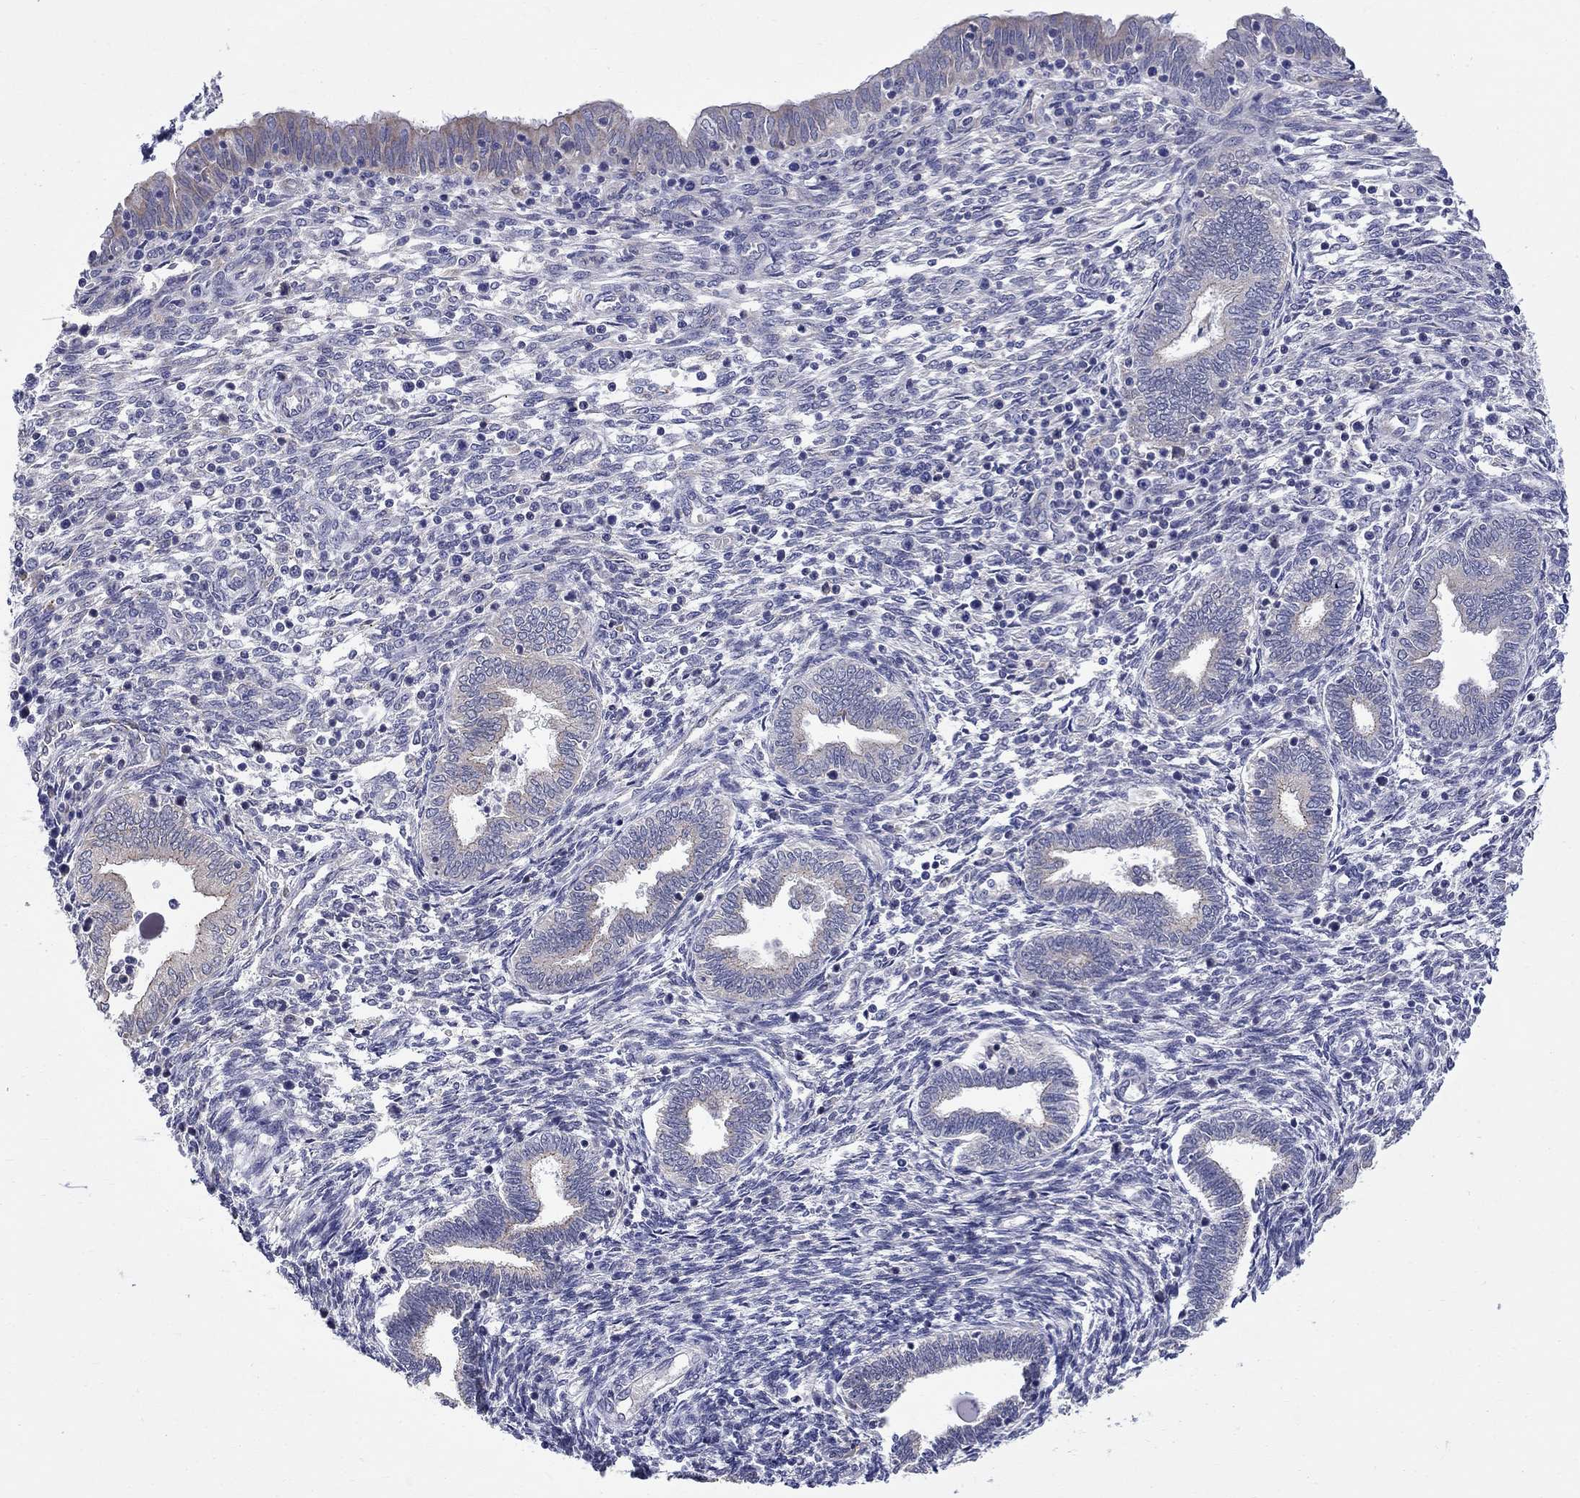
{"staining": {"intensity": "negative", "quantity": "none", "location": "none"}, "tissue": "endometrium", "cell_type": "Cells in endometrial stroma", "image_type": "normal", "snomed": [{"axis": "morphology", "description": "Normal tissue, NOS"}, {"axis": "topography", "description": "Endometrium"}], "caption": "The photomicrograph shows no significant staining in cells in endometrial stroma of endometrium. (IHC, brightfield microscopy, high magnification).", "gene": "QRFPR", "patient": {"sex": "female", "age": 42}}